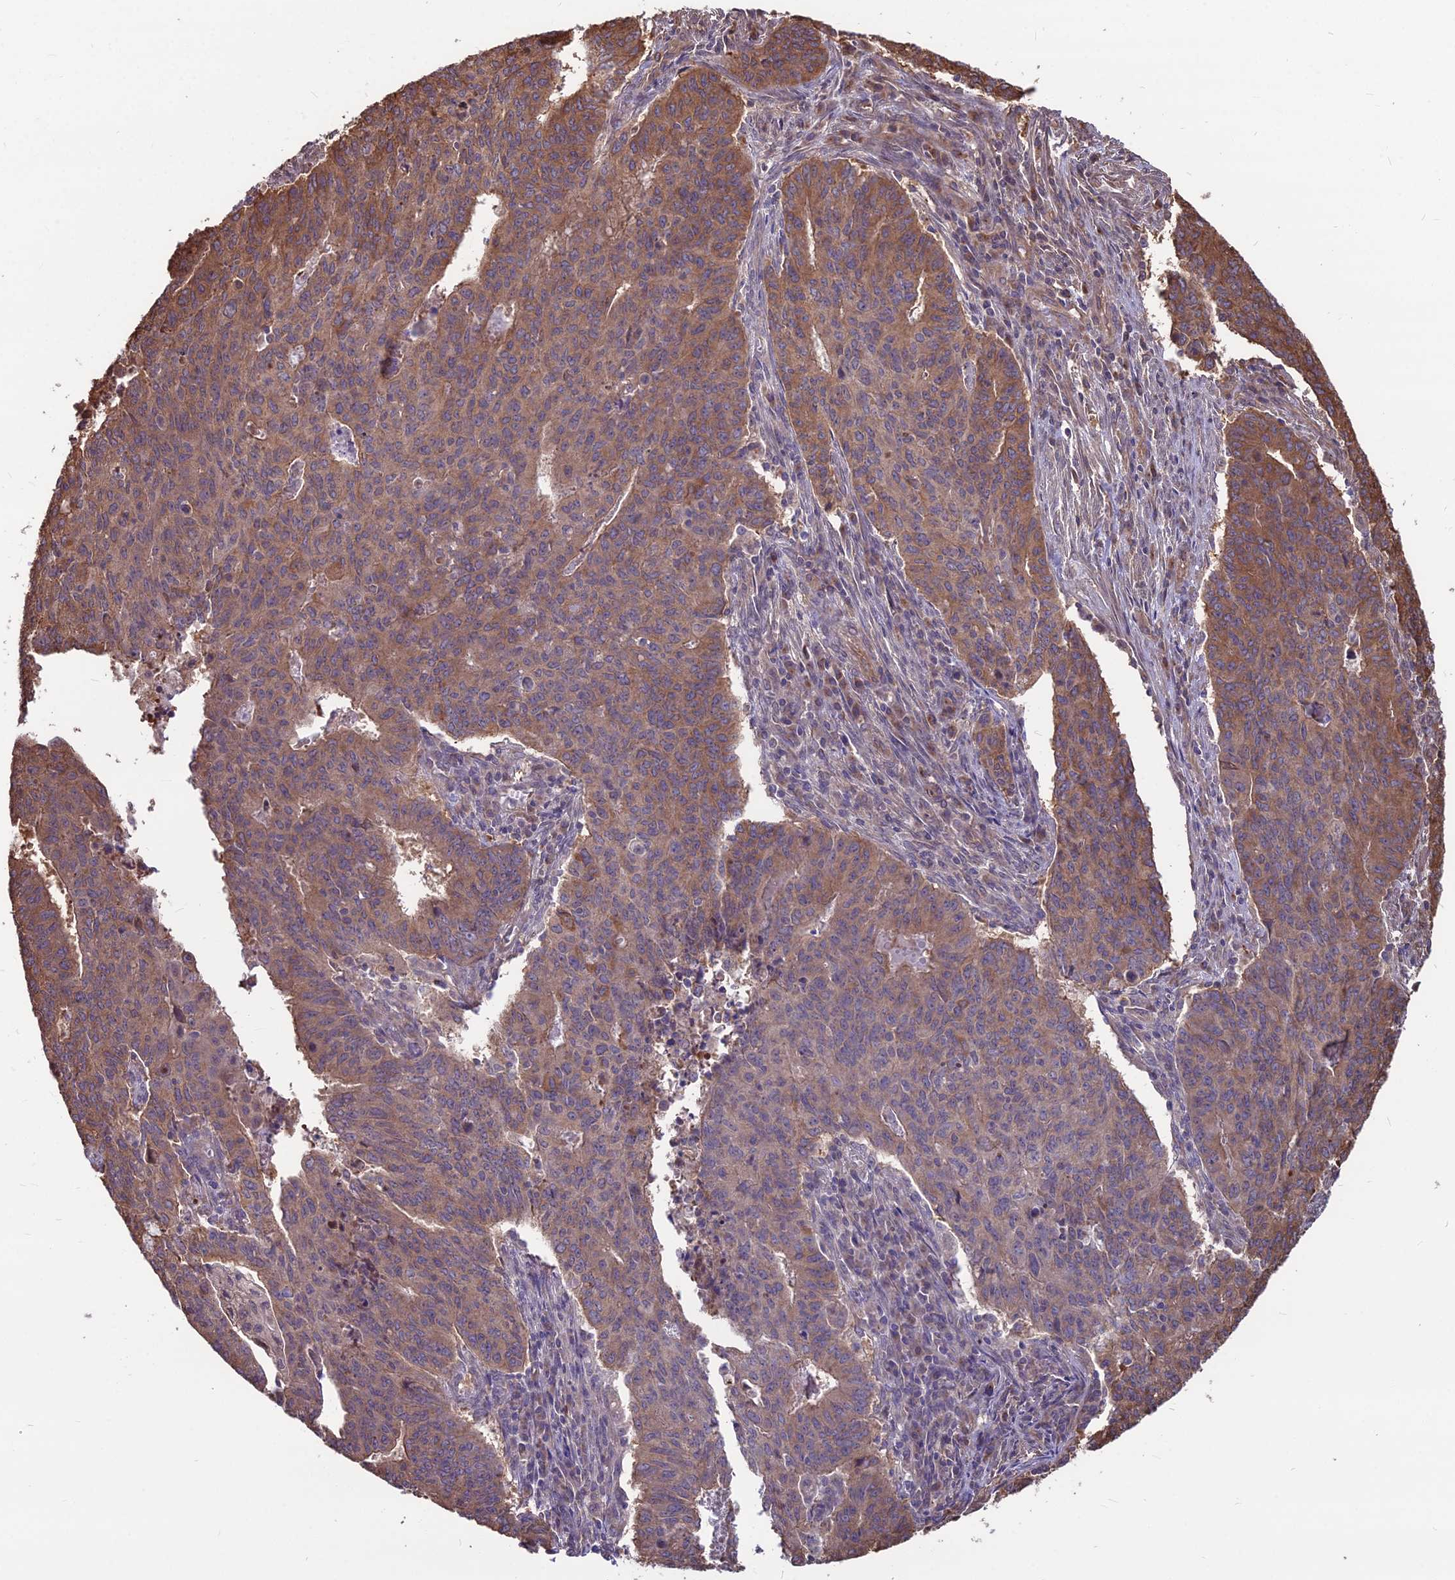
{"staining": {"intensity": "moderate", "quantity": "25%-75%", "location": "cytoplasmic/membranous"}, "tissue": "endometrial cancer", "cell_type": "Tumor cells", "image_type": "cancer", "snomed": [{"axis": "morphology", "description": "Adenocarcinoma, NOS"}, {"axis": "topography", "description": "Endometrium"}], "caption": "High-power microscopy captured an immunohistochemistry (IHC) image of endometrial adenocarcinoma, revealing moderate cytoplasmic/membranous staining in about 25%-75% of tumor cells.", "gene": "LSM6", "patient": {"sex": "female", "age": 59}}